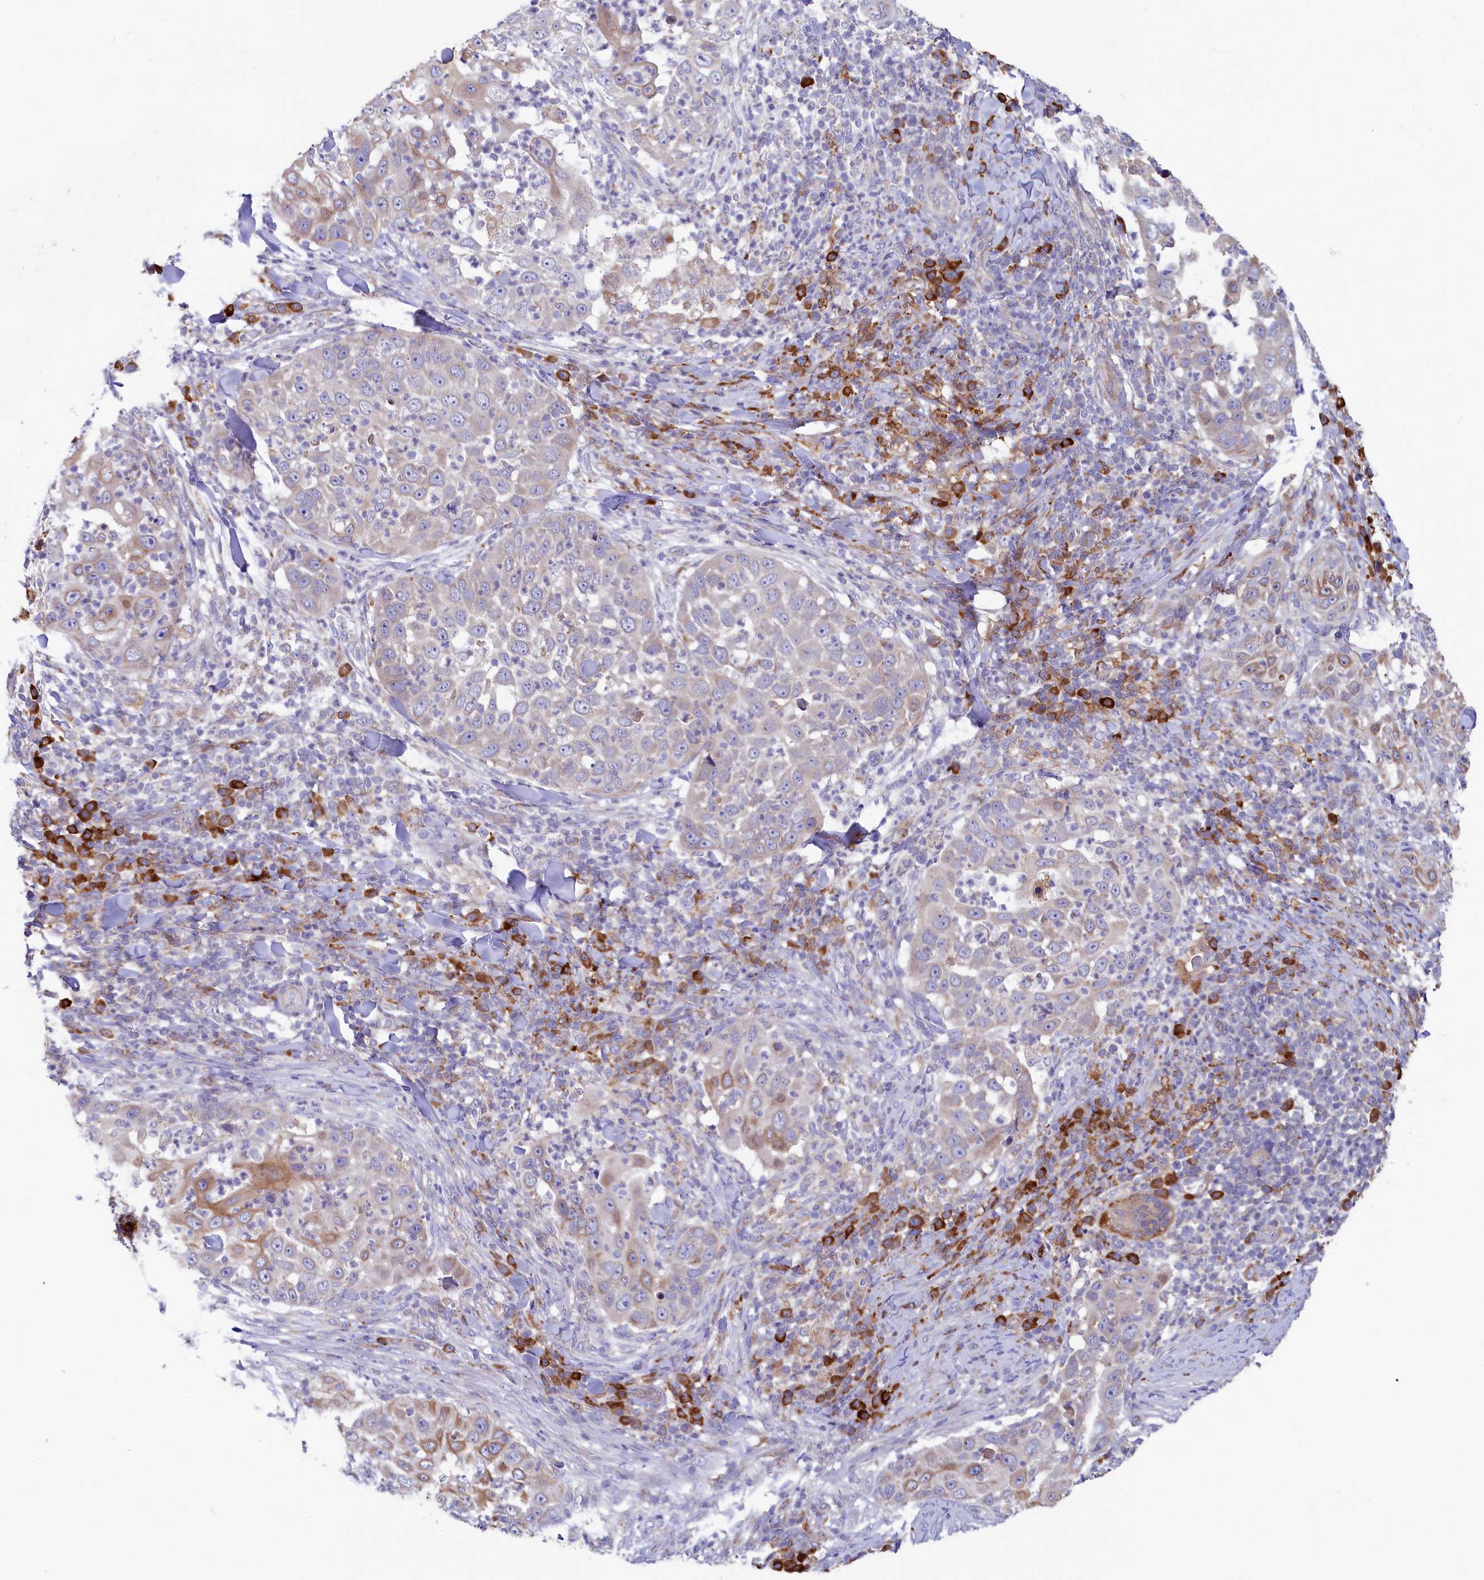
{"staining": {"intensity": "moderate", "quantity": "25%-75%", "location": "cytoplasmic/membranous"}, "tissue": "skin cancer", "cell_type": "Tumor cells", "image_type": "cancer", "snomed": [{"axis": "morphology", "description": "Squamous cell carcinoma, NOS"}, {"axis": "topography", "description": "Skin"}], "caption": "Skin cancer was stained to show a protein in brown. There is medium levels of moderate cytoplasmic/membranous positivity in approximately 25%-75% of tumor cells.", "gene": "CHID1", "patient": {"sex": "female", "age": 44}}